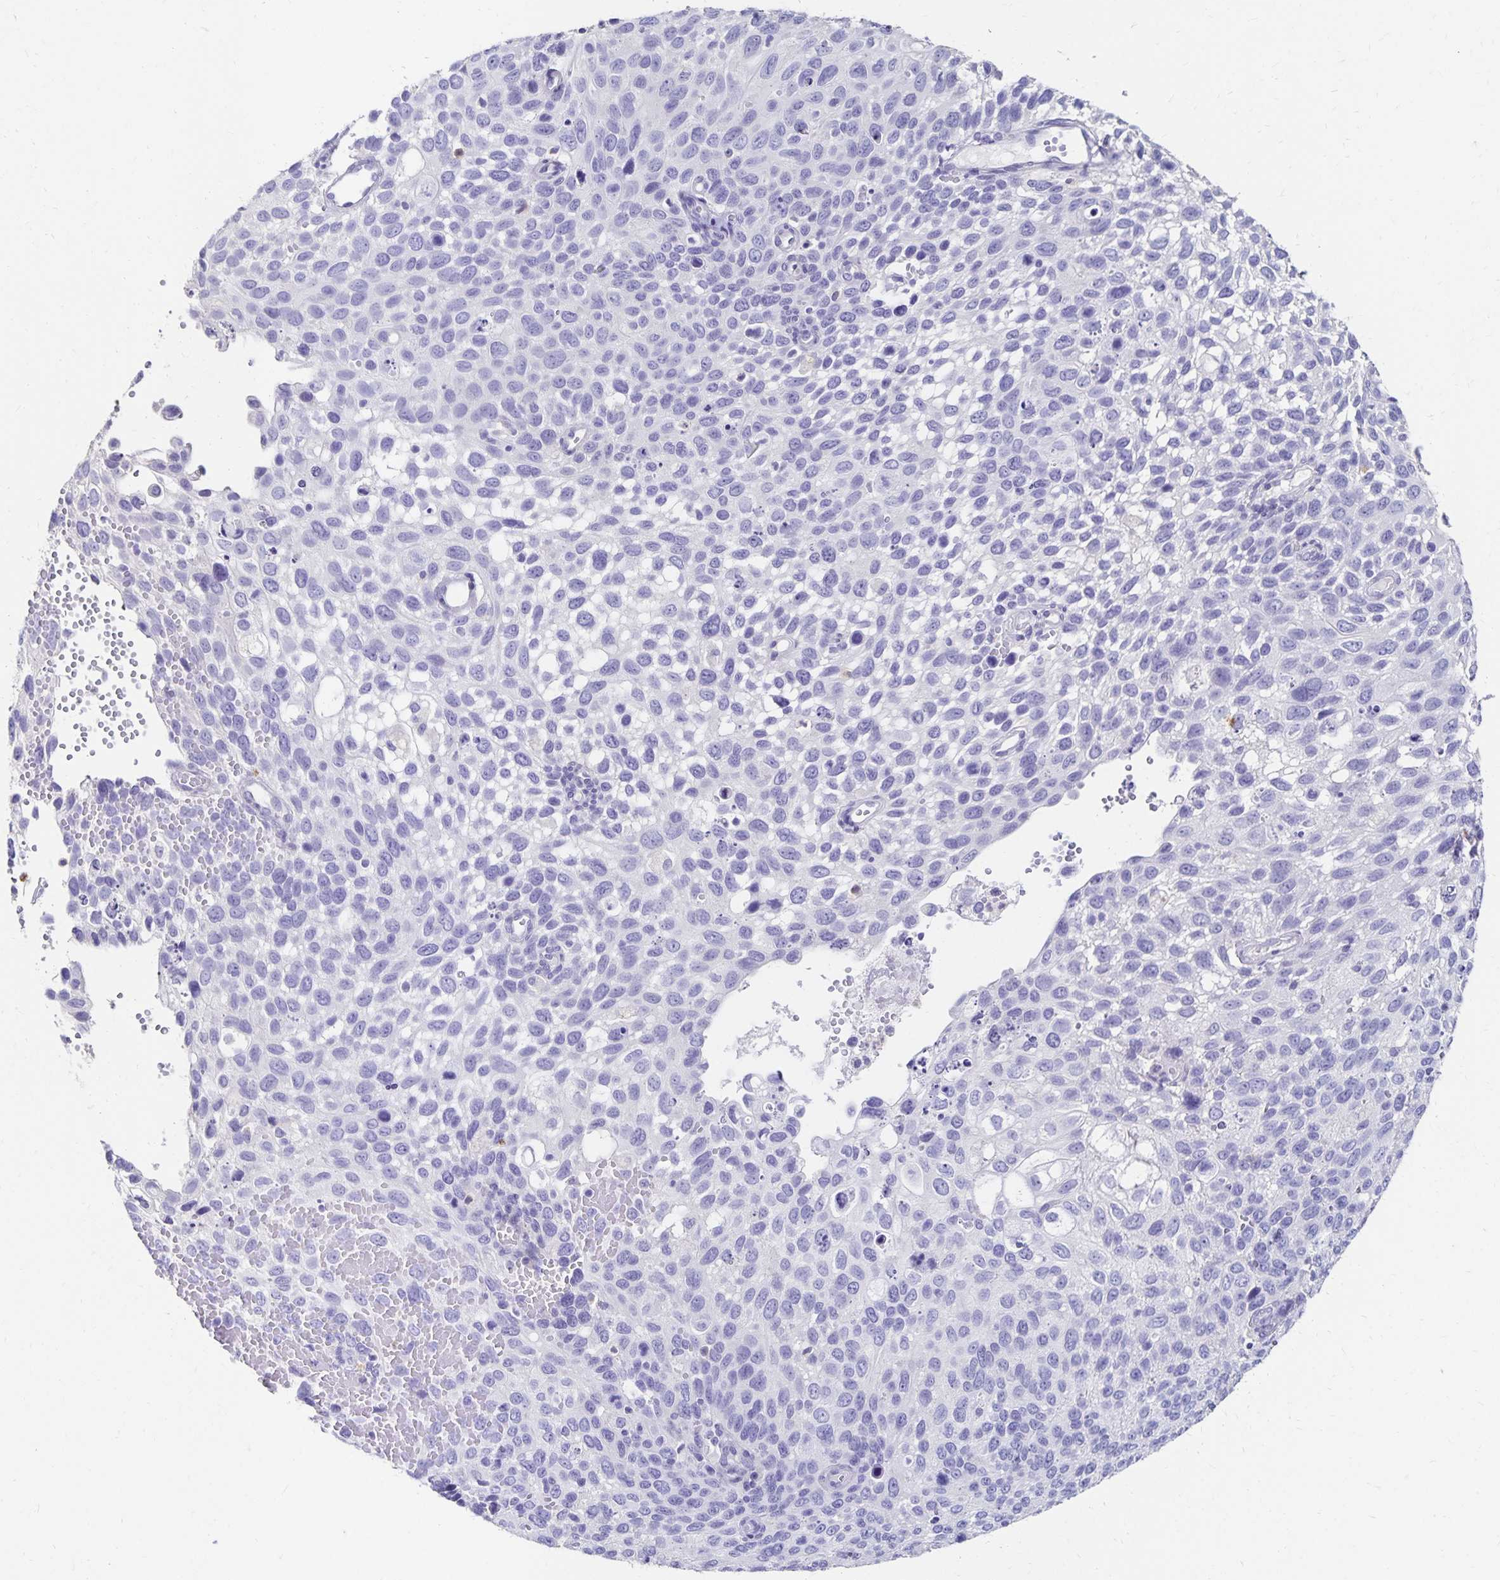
{"staining": {"intensity": "negative", "quantity": "none", "location": "none"}, "tissue": "cervical cancer", "cell_type": "Tumor cells", "image_type": "cancer", "snomed": [{"axis": "morphology", "description": "Squamous cell carcinoma, NOS"}, {"axis": "topography", "description": "Cervix"}], "caption": "This is a micrograph of IHC staining of squamous cell carcinoma (cervical), which shows no staining in tumor cells.", "gene": "DYNLT4", "patient": {"sex": "female", "age": 70}}